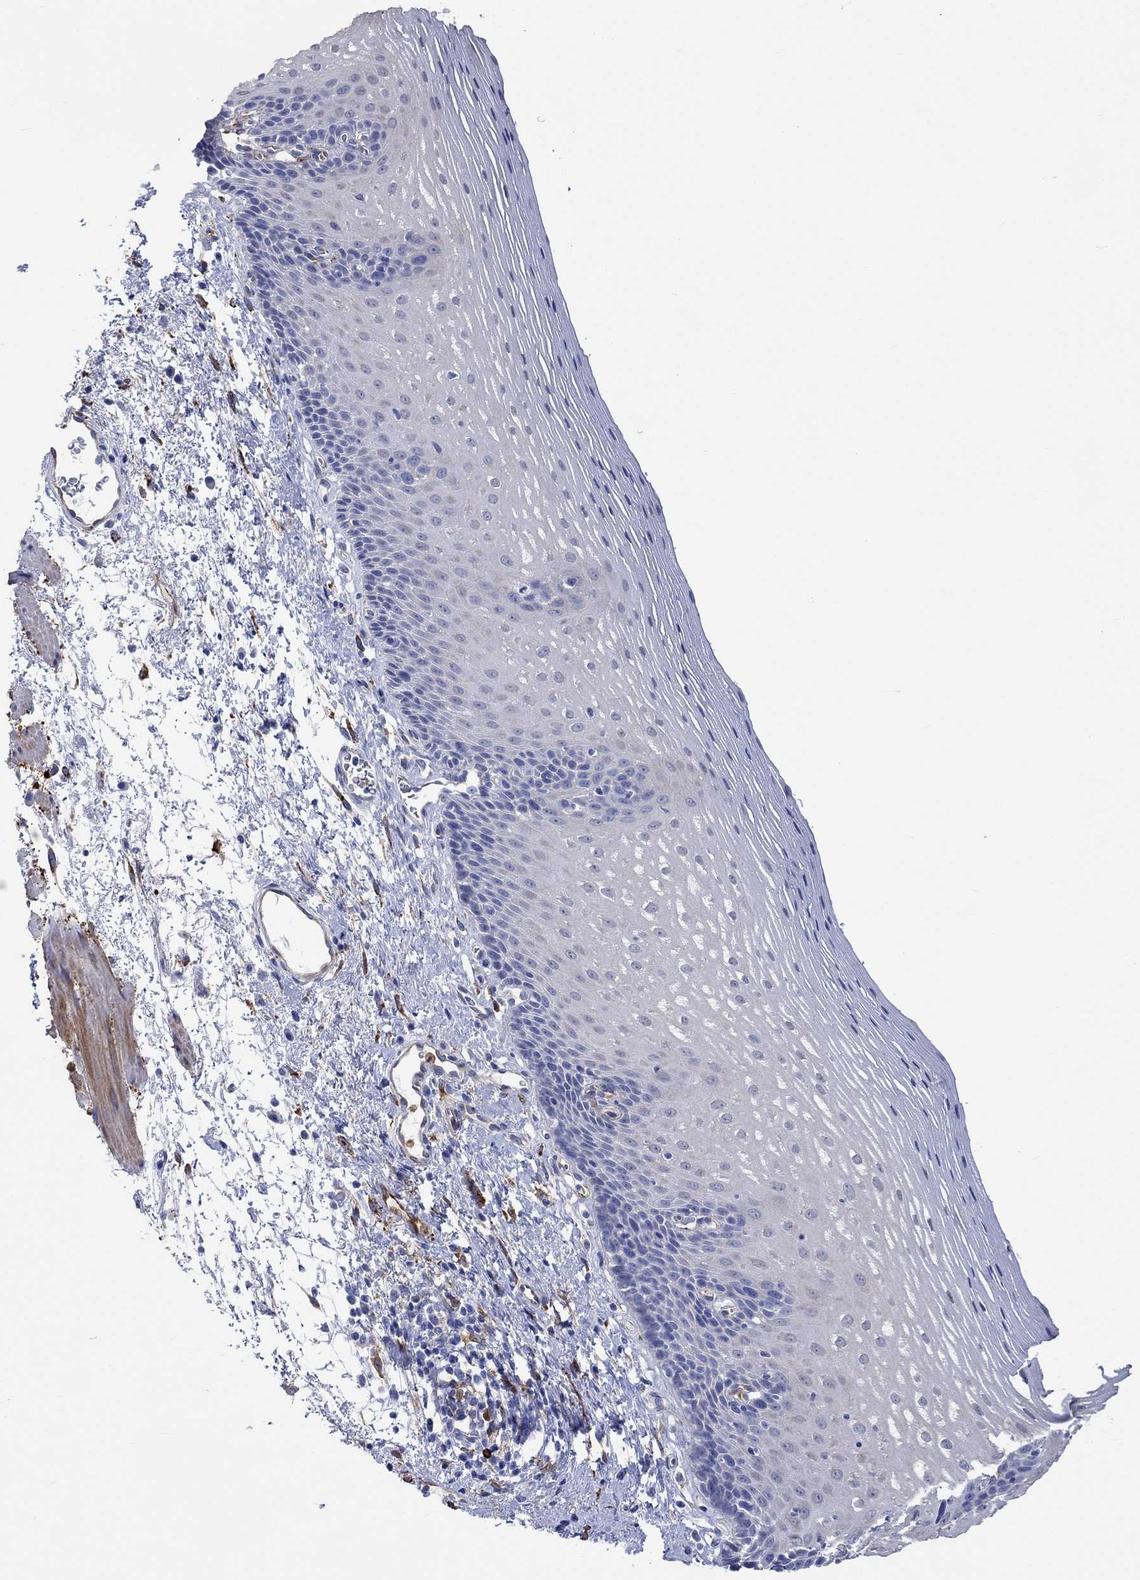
{"staining": {"intensity": "negative", "quantity": "none", "location": "none"}, "tissue": "esophagus", "cell_type": "Squamous epithelial cells", "image_type": "normal", "snomed": [{"axis": "morphology", "description": "Normal tissue, NOS"}, {"axis": "topography", "description": "Esophagus"}], "caption": "DAB (3,3'-diaminobenzidine) immunohistochemical staining of unremarkable esophagus demonstrates no significant staining in squamous epithelial cells. (DAB (3,3'-diaminobenzidine) immunohistochemistry visualized using brightfield microscopy, high magnification).", "gene": "TGM2", "patient": {"sex": "male", "age": 76}}